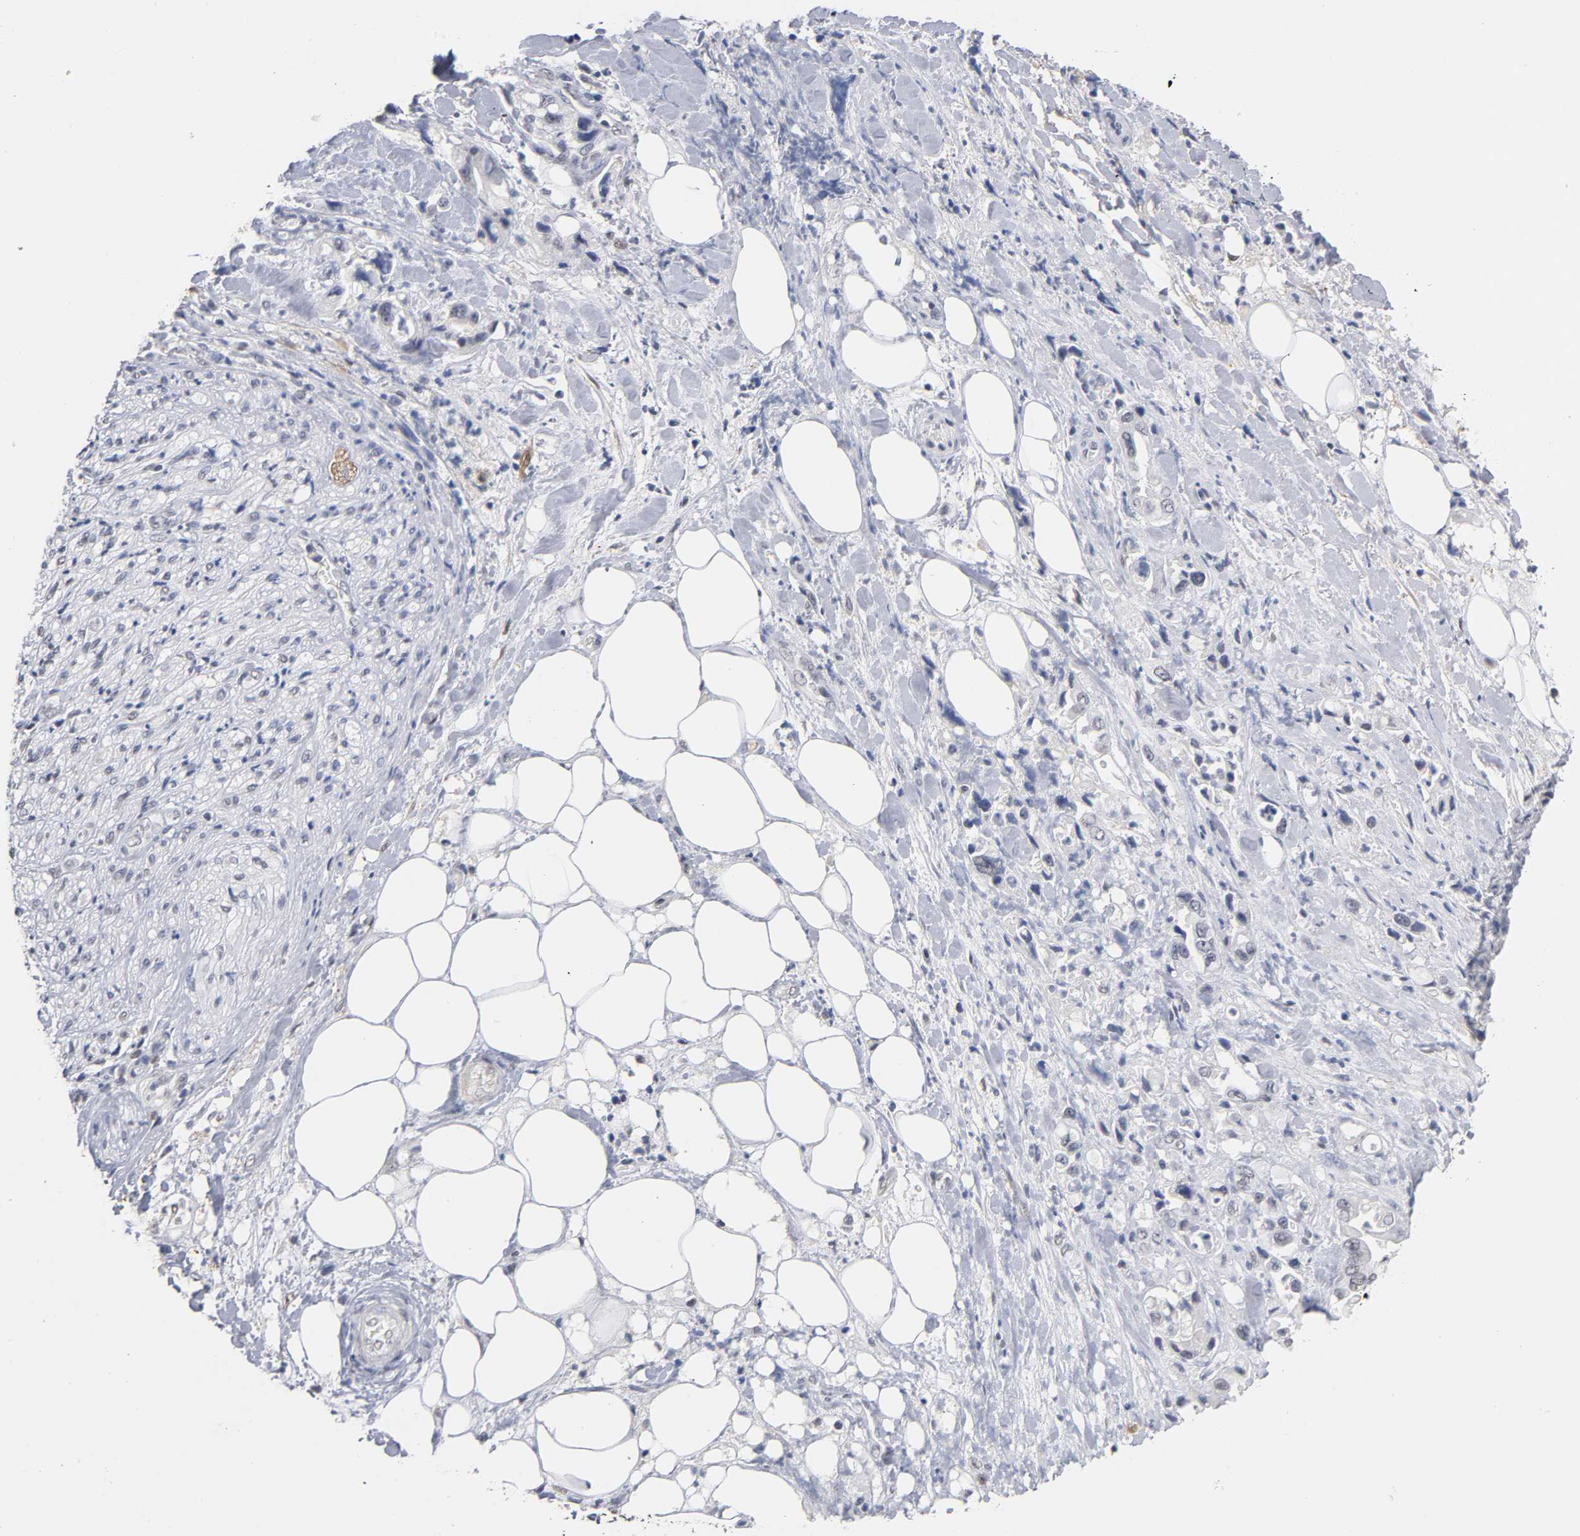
{"staining": {"intensity": "negative", "quantity": "none", "location": "none"}, "tissue": "pancreatic cancer", "cell_type": "Tumor cells", "image_type": "cancer", "snomed": [{"axis": "morphology", "description": "Adenocarcinoma, NOS"}, {"axis": "topography", "description": "Pancreas"}], "caption": "Histopathology image shows no significant protein positivity in tumor cells of pancreatic adenocarcinoma. (DAB (3,3'-diaminobenzidine) immunohistochemistry (IHC), high magnification).", "gene": "CRABP2", "patient": {"sex": "male", "age": 70}}